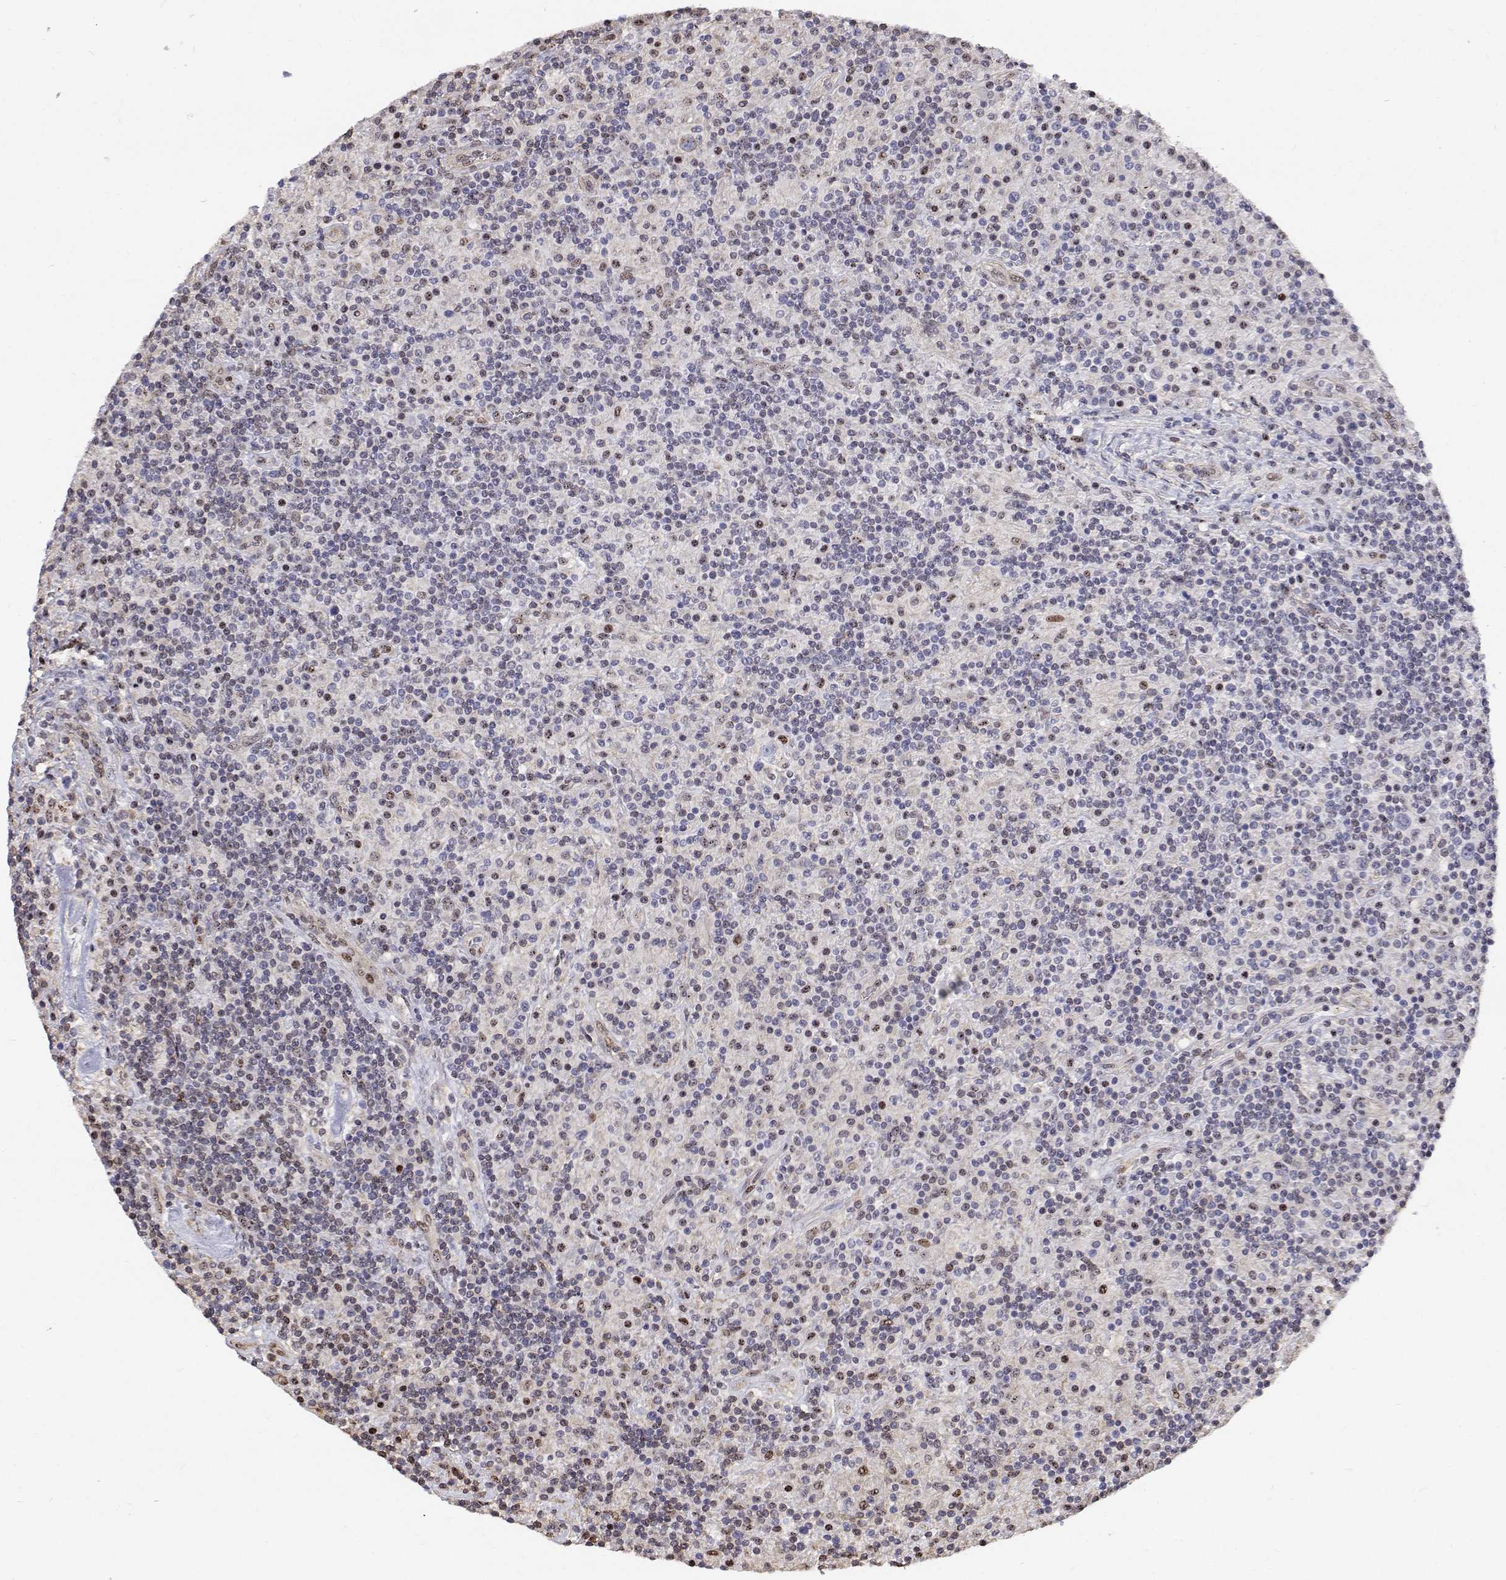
{"staining": {"intensity": "negative", "quantity": "none", "location": "none"}, "tissue": "lymphoma", "cell_type": "Tumor cells", "image_type": "cancer", "snomed": [{"axis": "morphology", "description": "Hodgkin's disease, NOS"}, {"axis": "topography", "description": "Lymph node"}], "caption": "DAB (3,3'-diaminobenzidine) immunohistochemical staining of human Hodgkin's disease reveals no significant positivity in tumor cells. (Brightfield microscopy of DAB (3,3'-diaminobenzidine) immunohistochemistry (IHC) at high magnification).", "gene": "GSDMA", "patient": {"sex": "male", "age": 70}}